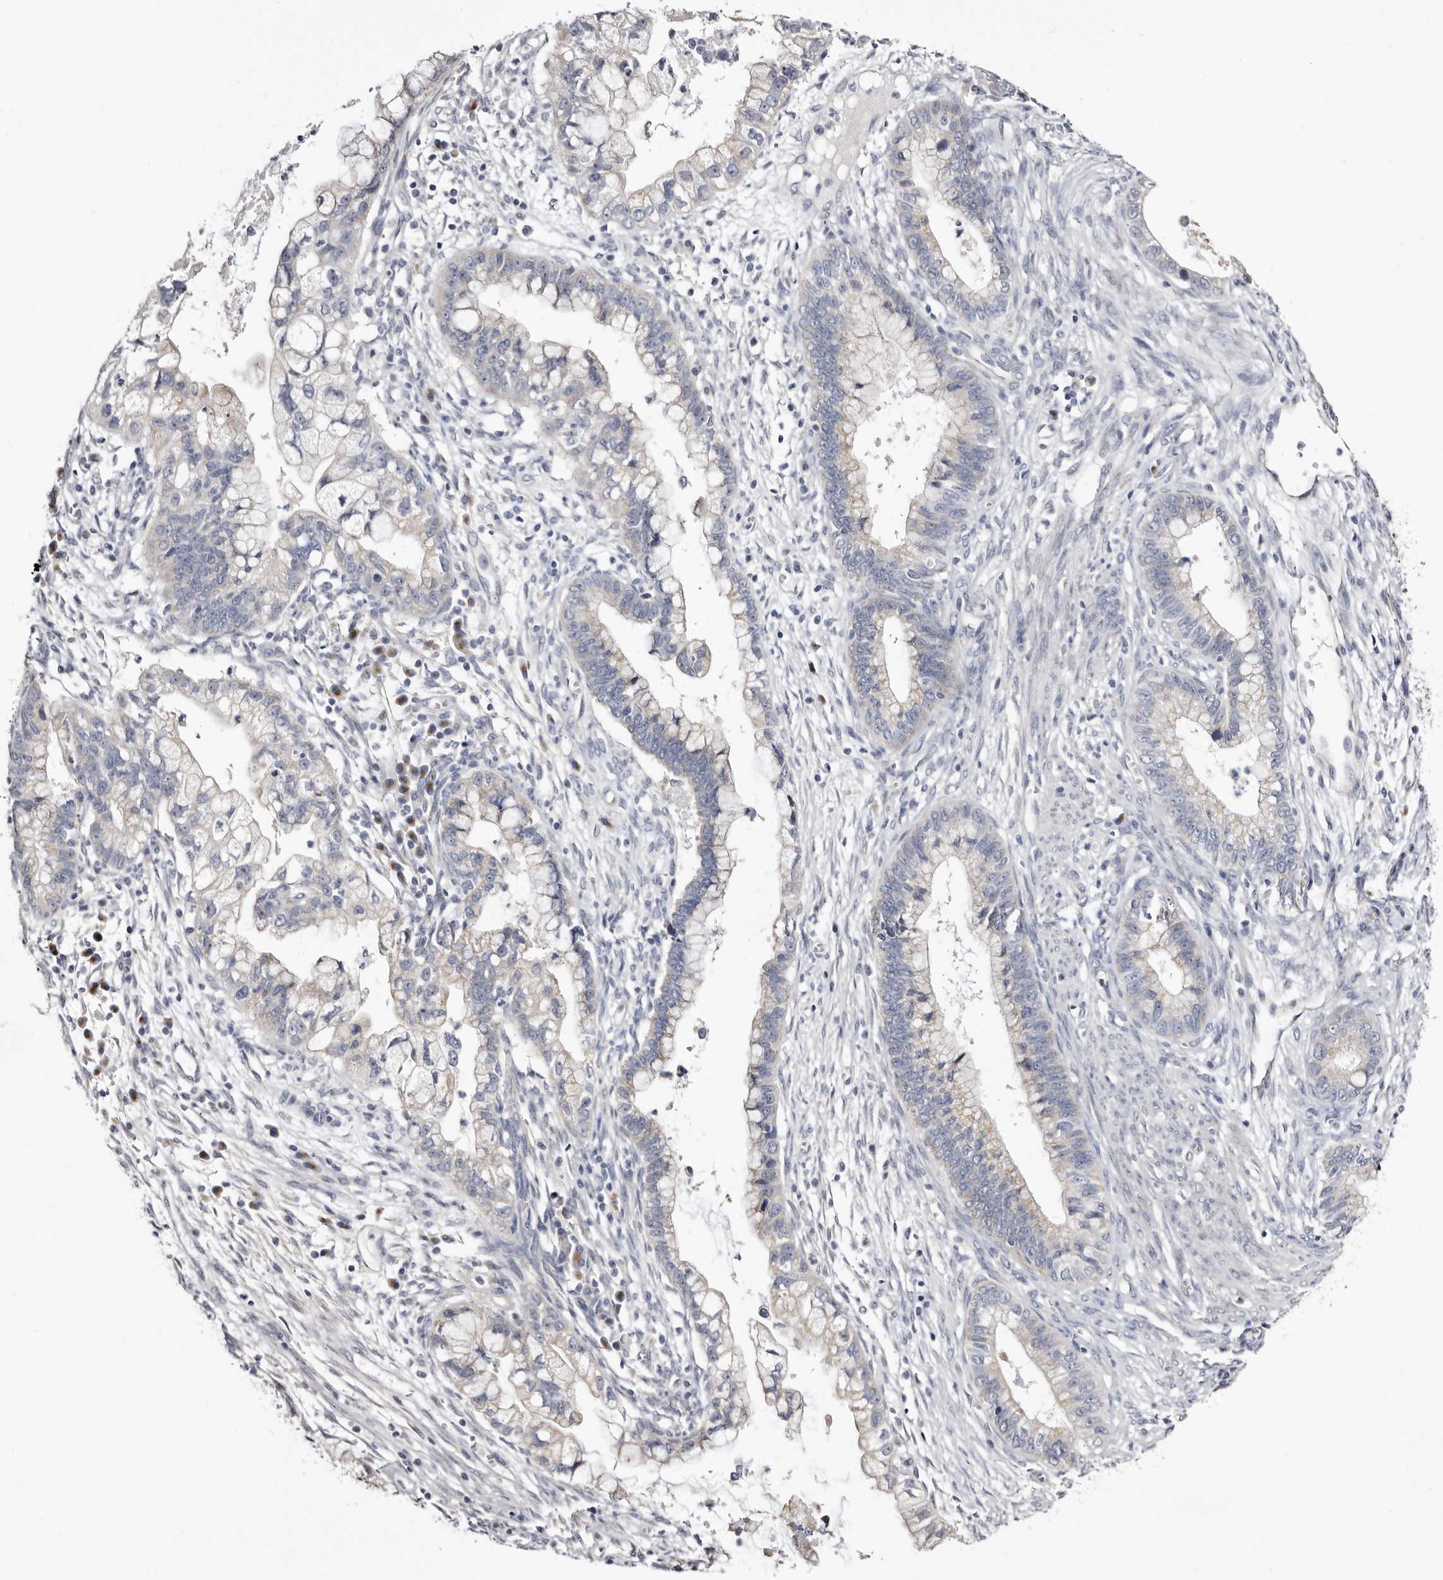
{"staining": {"intensity": "negative", "quantity": "none", "location": "none"}, "tissue": "cervical cancer", "cell_type": "Tumor cells", "image_type": "cancer", "snomed": [{"axis": "morphology", "description": "Adenocarcinoma, NOS"}, {"axis": "topography", "description": "Cervix"}], "caption": "This is an immunohistochemistry (IHC) photomicrograph of human cervical cancer (adenocarcinoma). There is no expression in tumor cells.", "gene": "CASQ1", "patient": {"sex": "female", "age": 44}}